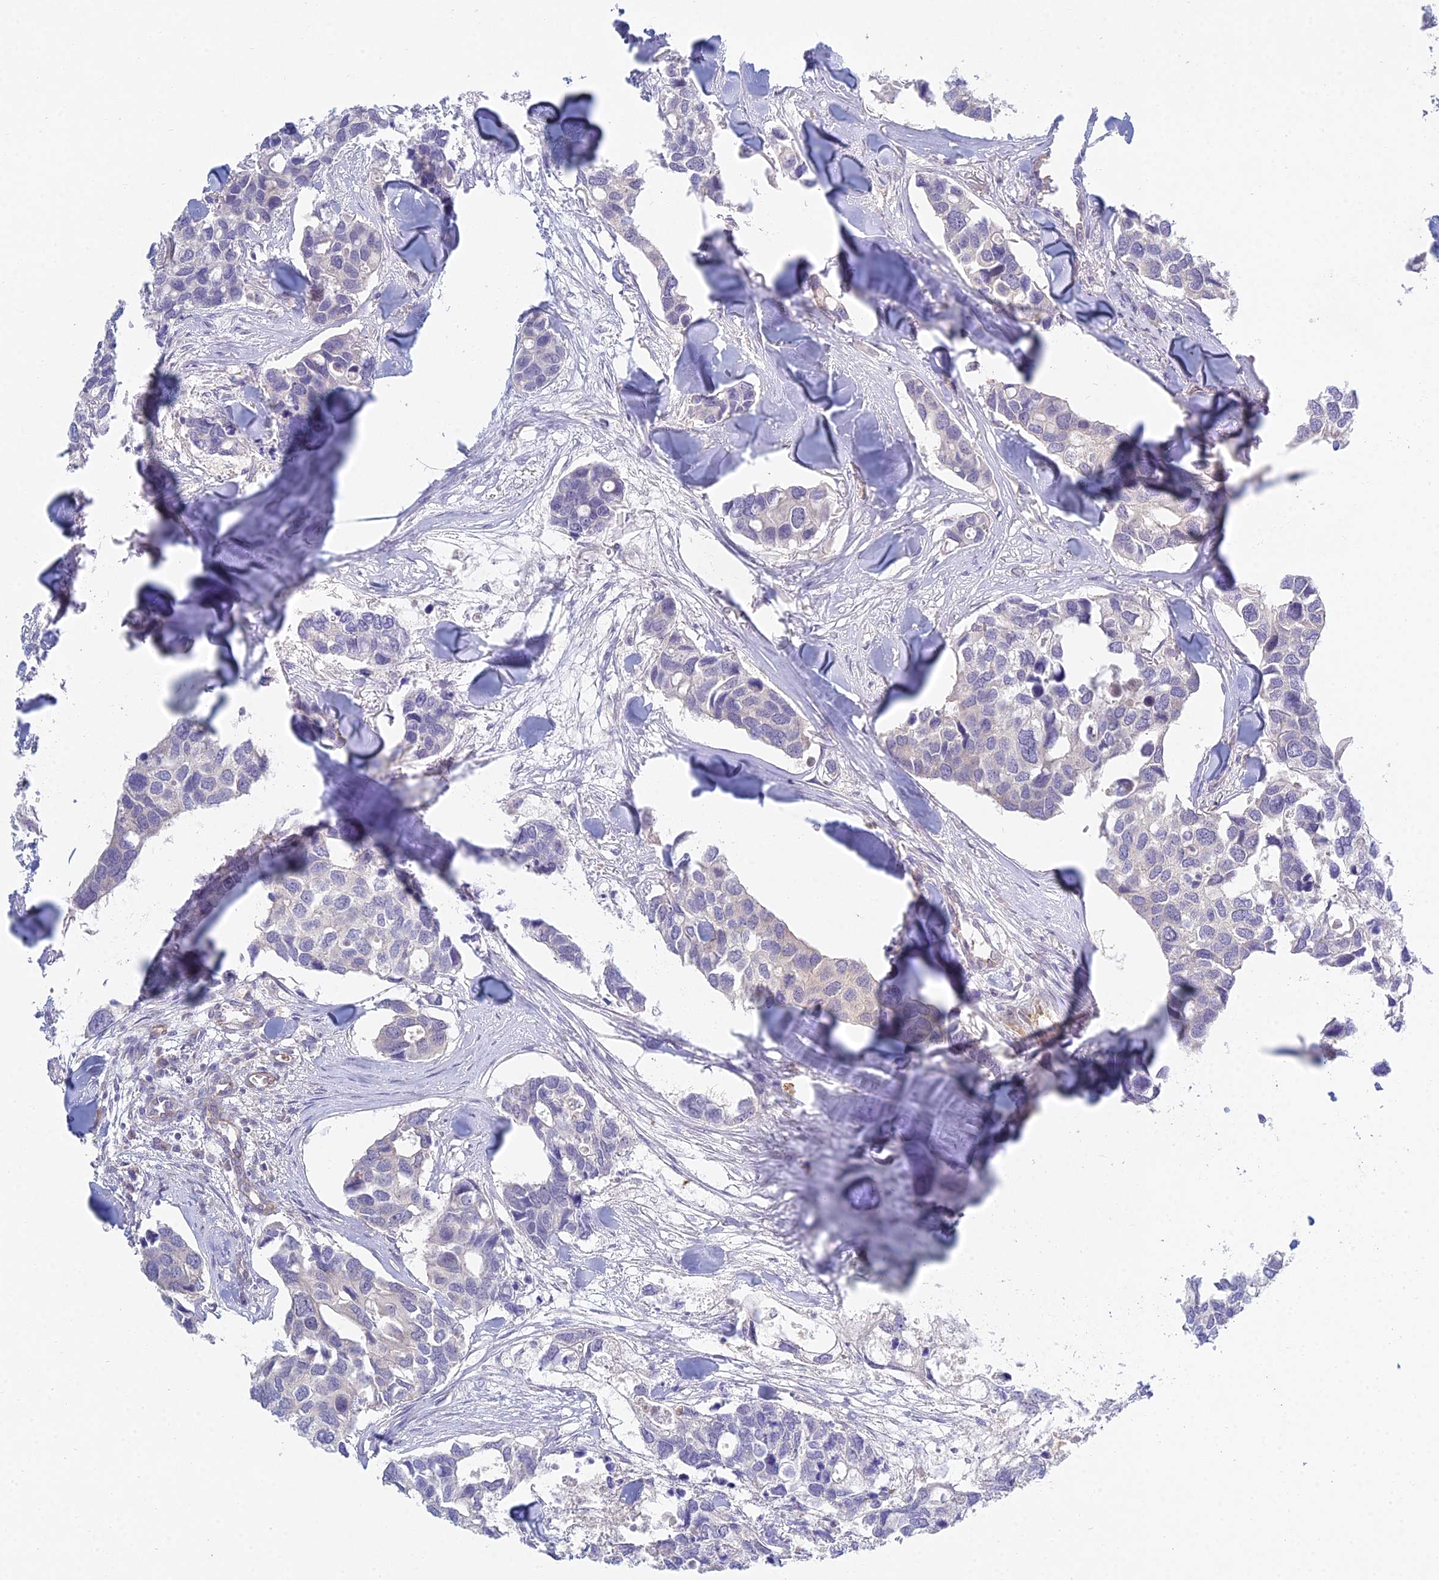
{"staining": {"intensity": "negative", "quantity": "none", "location": "none"}, "tissue": "breast cancer", "cell_type": "Tumor cells", "image_type": "cancer", "snomed": [{"axis": "morphology", "description": "Duct carcinoma"}, {"axis": "topography", "description": "Breast"}], "caption": "A micrograph of human intraductal carcinoma (breast) is negative for staining in tumor cells.", "gene": "METTL26", "patient": {"sex": "female", "age": 83}}